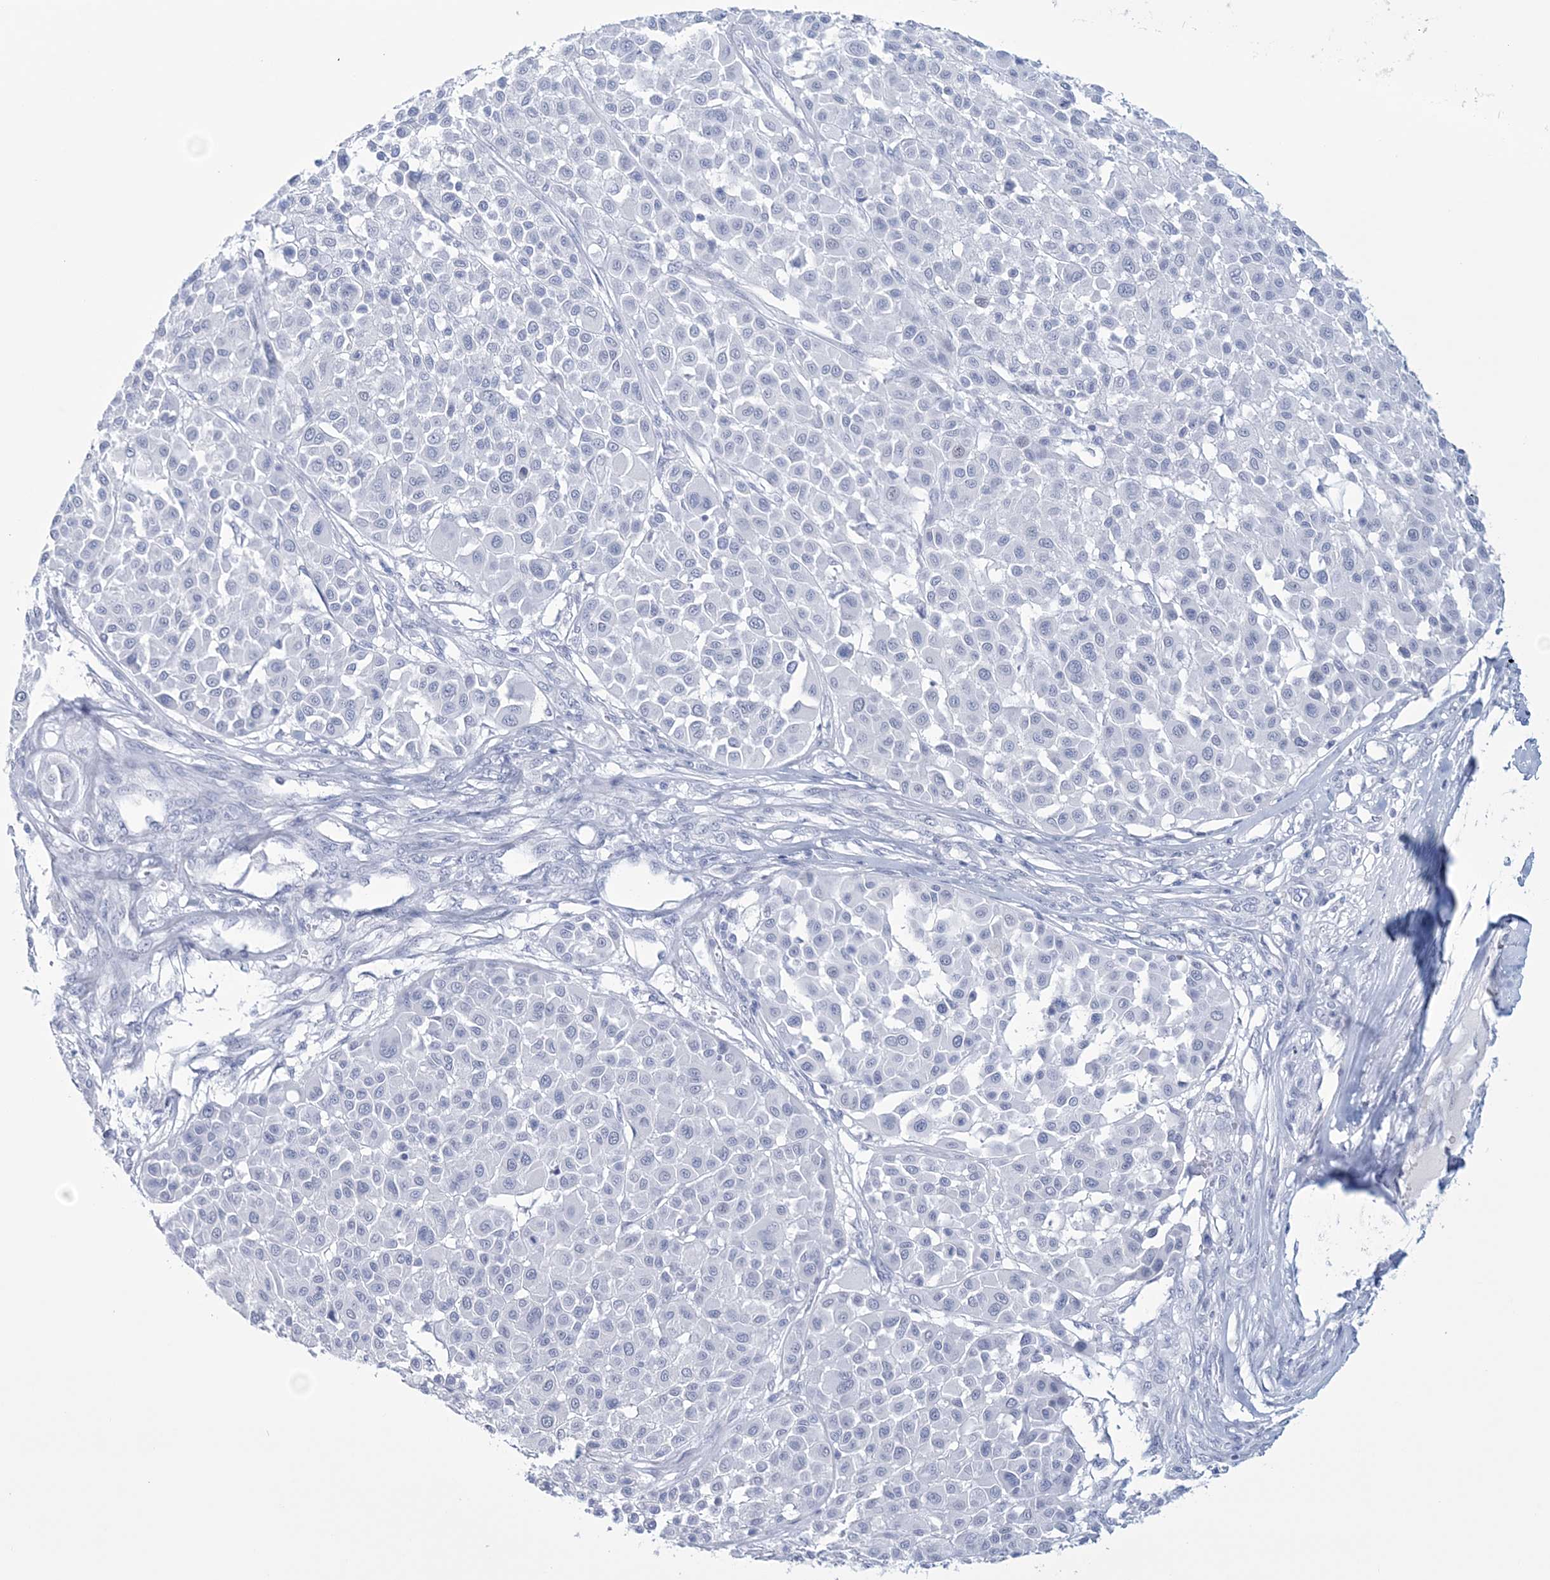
{"staining": {"intensity": "negative", "quantity": "none", "location": "none"}, "tissue": "melanoma", "cell_type": "Tumor cells", "image_type": "cancer", "snomed": [{"axis": "morphology", "description": "Malignant melanoma, Metastatic site"}, {"axis": "topography", "description": "Soft tissue"}], "caption": "This is an immunohistochemistry micrograph of melanoma. There is no staining in tumor cells.", "gene": "DPCD", "patient": {"sex": "male", "age": 41}}